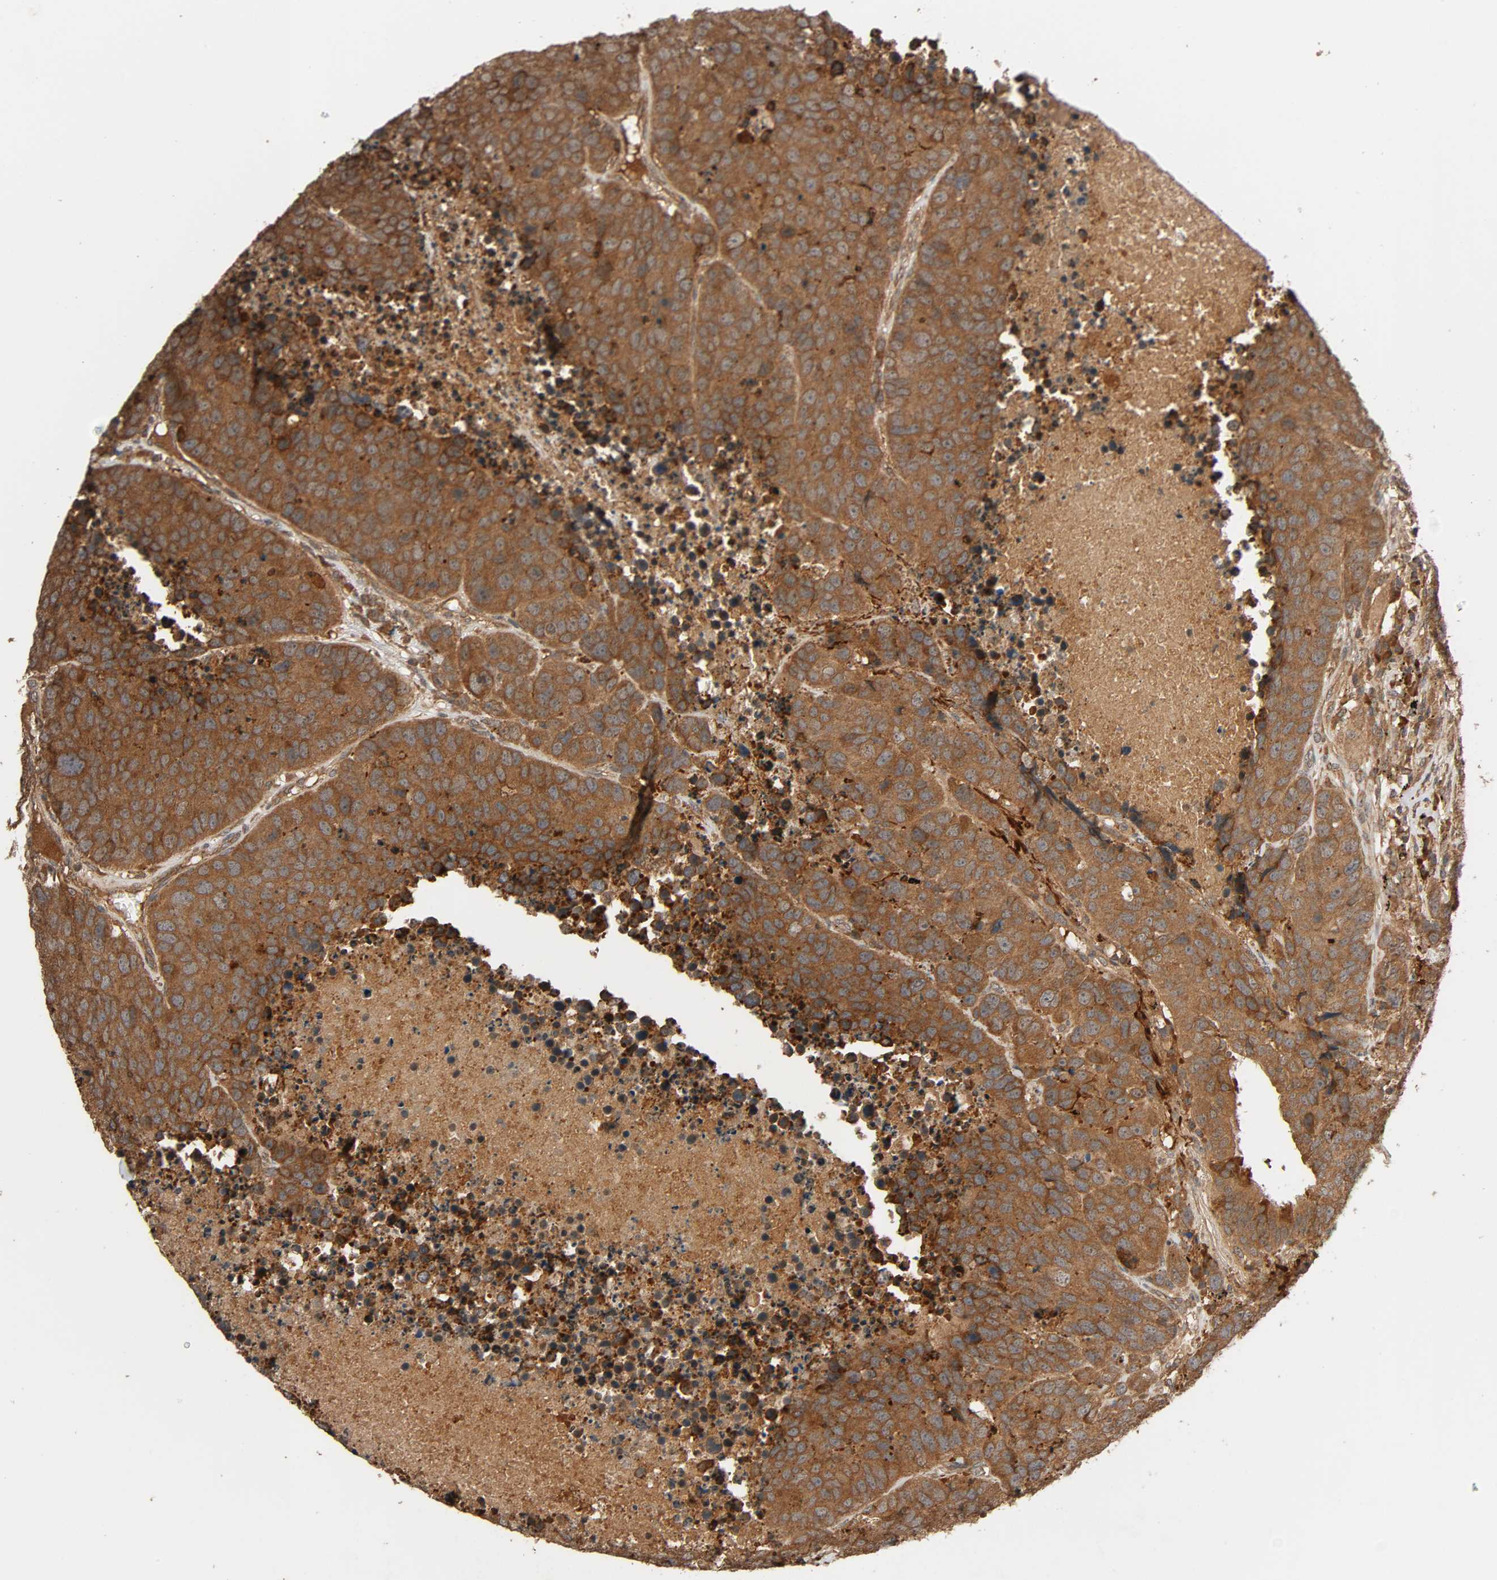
{"staining": {"intensity": "moderate", "quantity": ">75%", "location": "cytoplasmic/membranous"}, "tissue": "carcinoid", "cell_type": "Tumor cells", "image_type": "cancer", "snomed": [{"axis": "morphology", "description": "Carcinoid, malignant, NOS"}, {"axis": "topography", "description": "Lung"}], "caption": "Protein expression analysis of carcinoid shows moderate cytoplasmic/membranous staining in about >75% of tumor cells.", "gene": "MAP3K8", "patient": {"sex": "male", "age": 60}}